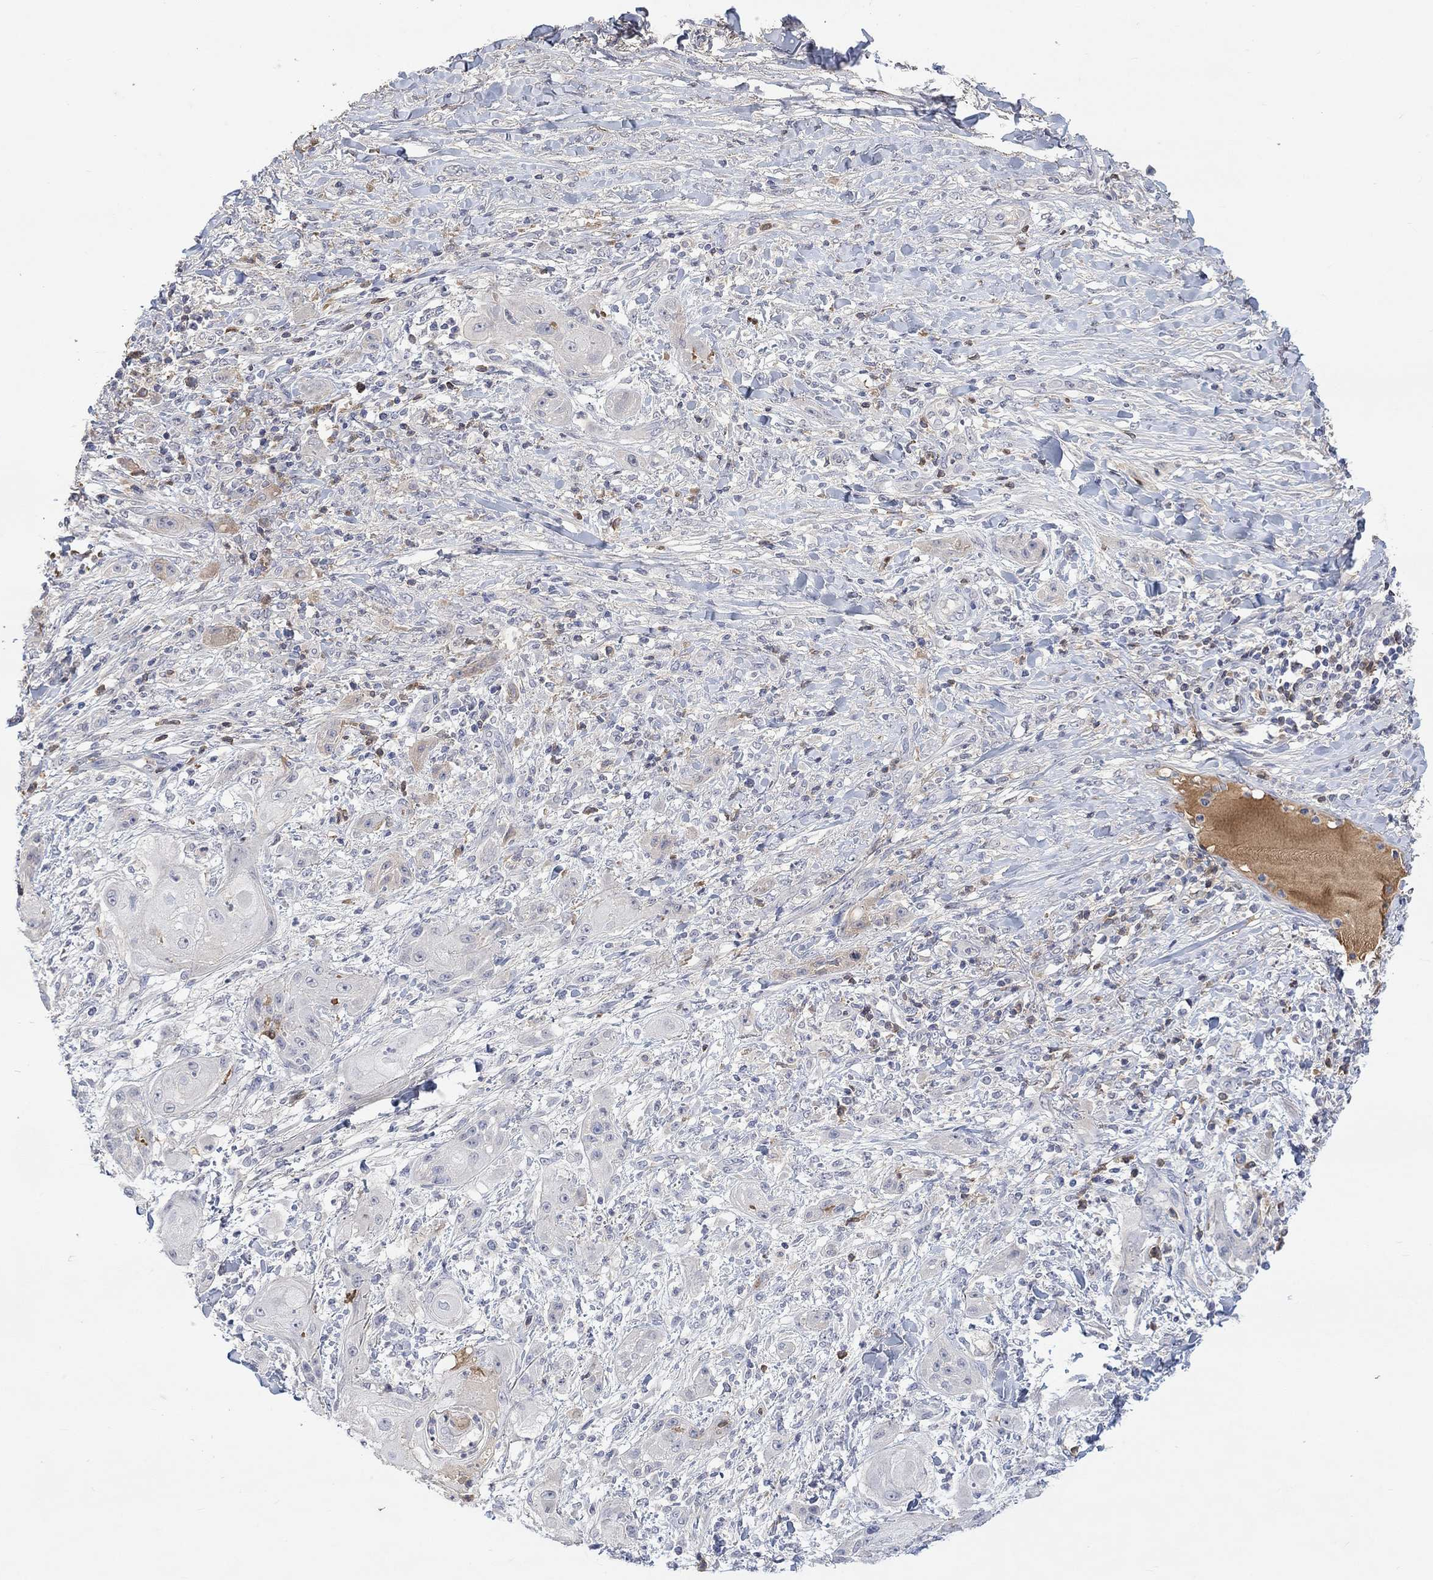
{"staining": {"intensity": "negative", "quantity": "none", "location": "none"}, "tissue": "skin cancer", "cell_type": "Tumor cells", "image_type": "cancer", "snomed": [{"axis": "morphology", "description": "Squamous cell carcinoma, NOS"}, {"axis": "topography", "description": "Skin"}], "caption": "A high-resolution photomicrograph shows IHC staining of squamous cell carcinoma (skin), which reveals no significant staining in tumor cells. (DAB (3,3'-diaminobenzidine) immunohistochemistry visualized using brightfield microscopy, high magnification).", "gene": "MSTN", "patient": {"sex": "male", "age": 62}}